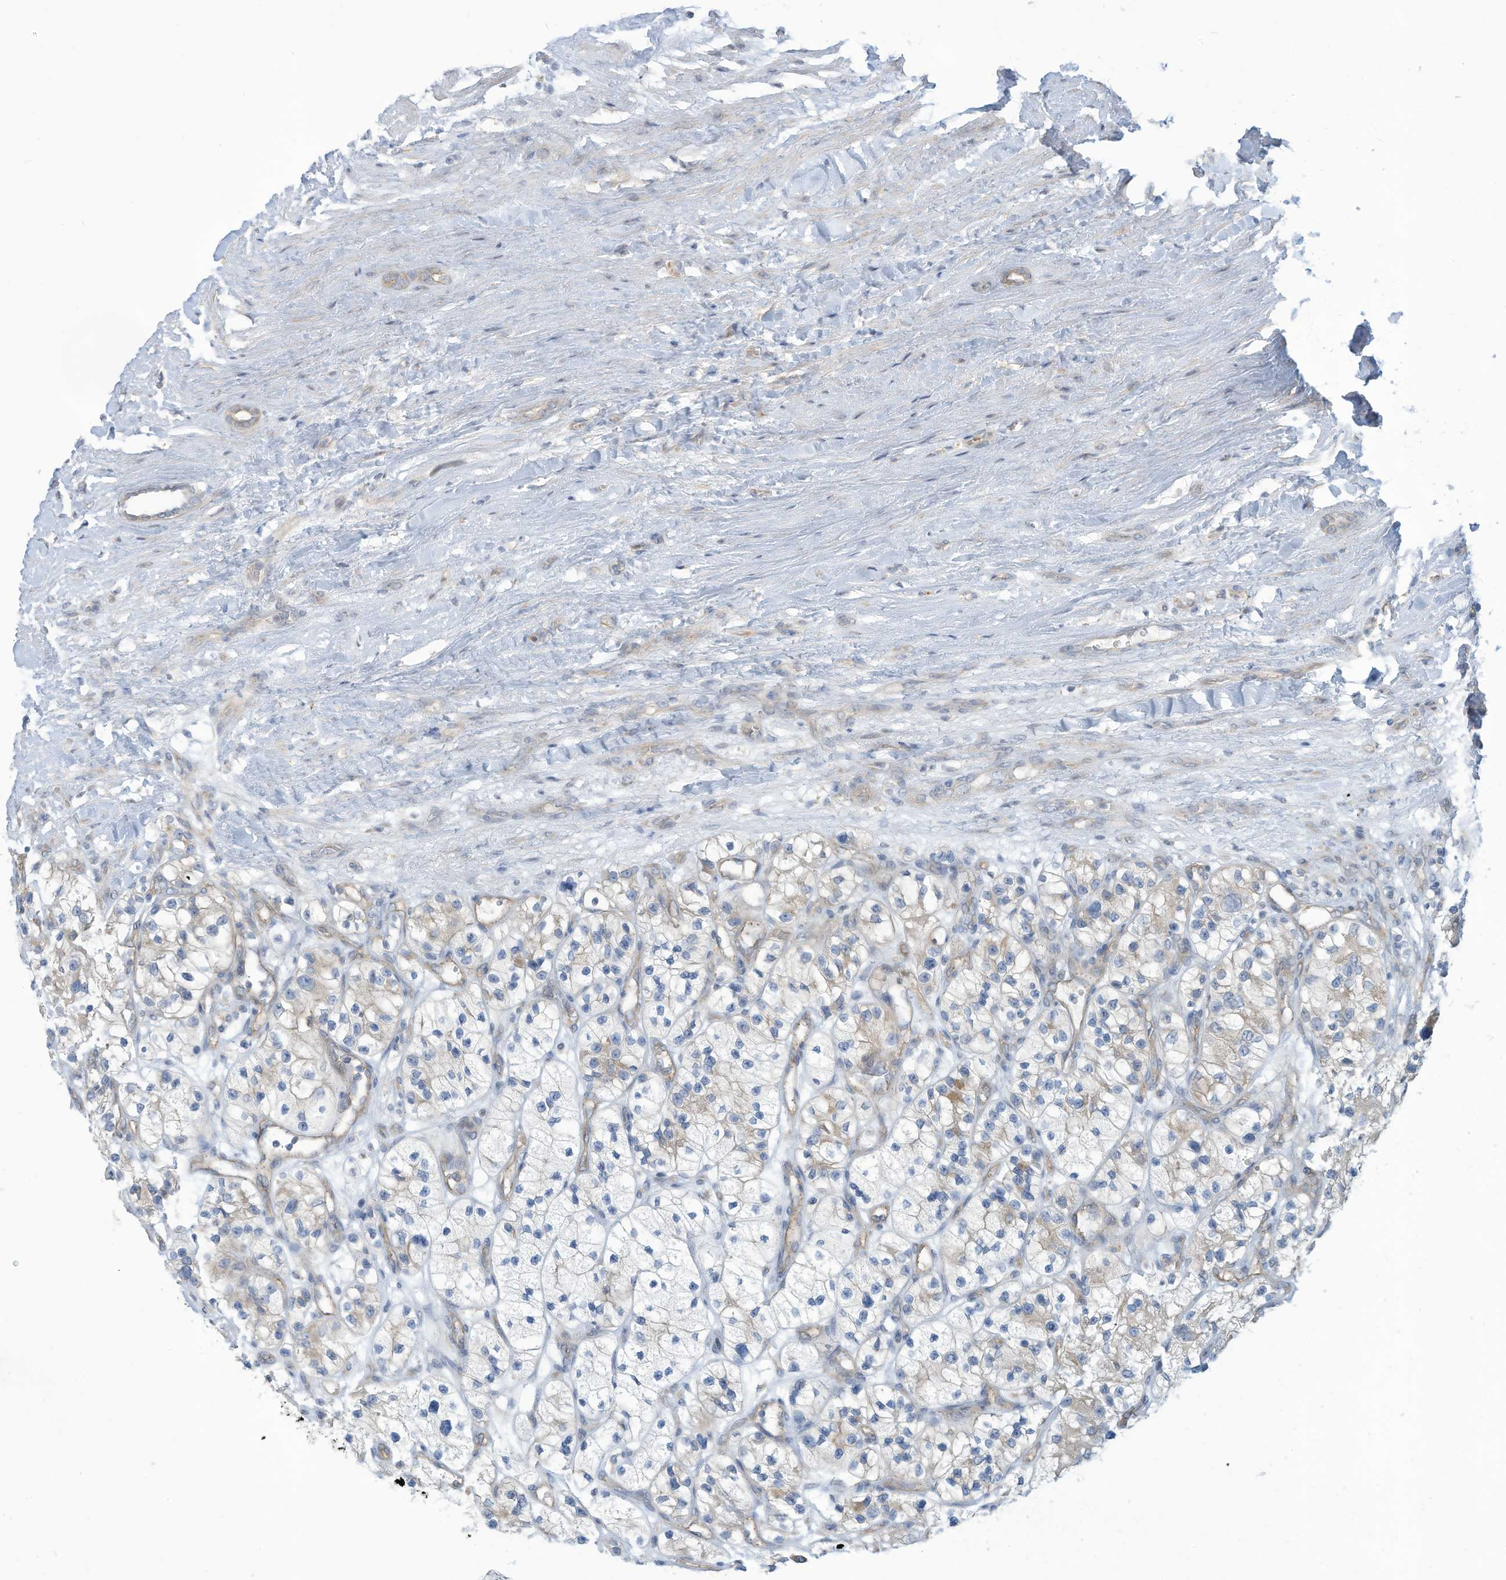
{"staining": {"intensity": "negative", "quantity": "none", "location": "none"}, "tissue": "renal cancer", "cell_type": "Tumor cells", "image_type": "cancer", "snomed": [{"axis": "morphology", "description": "Adenocarcinoma, NOS"}, {"axis": "topography", "description": "Kidney"}], "caption": "Immunohistochemical staining of human renal adenocarcinoma reveals no significant positivity in tumor cells. The staining was performed using DAB to visualize the protein expression in brown, while the nuclei were stained in blue with hematoxylin (Magnification: 20x).", "gene": "ADAT2", "patient": {"sex": "female", "age": 57}}